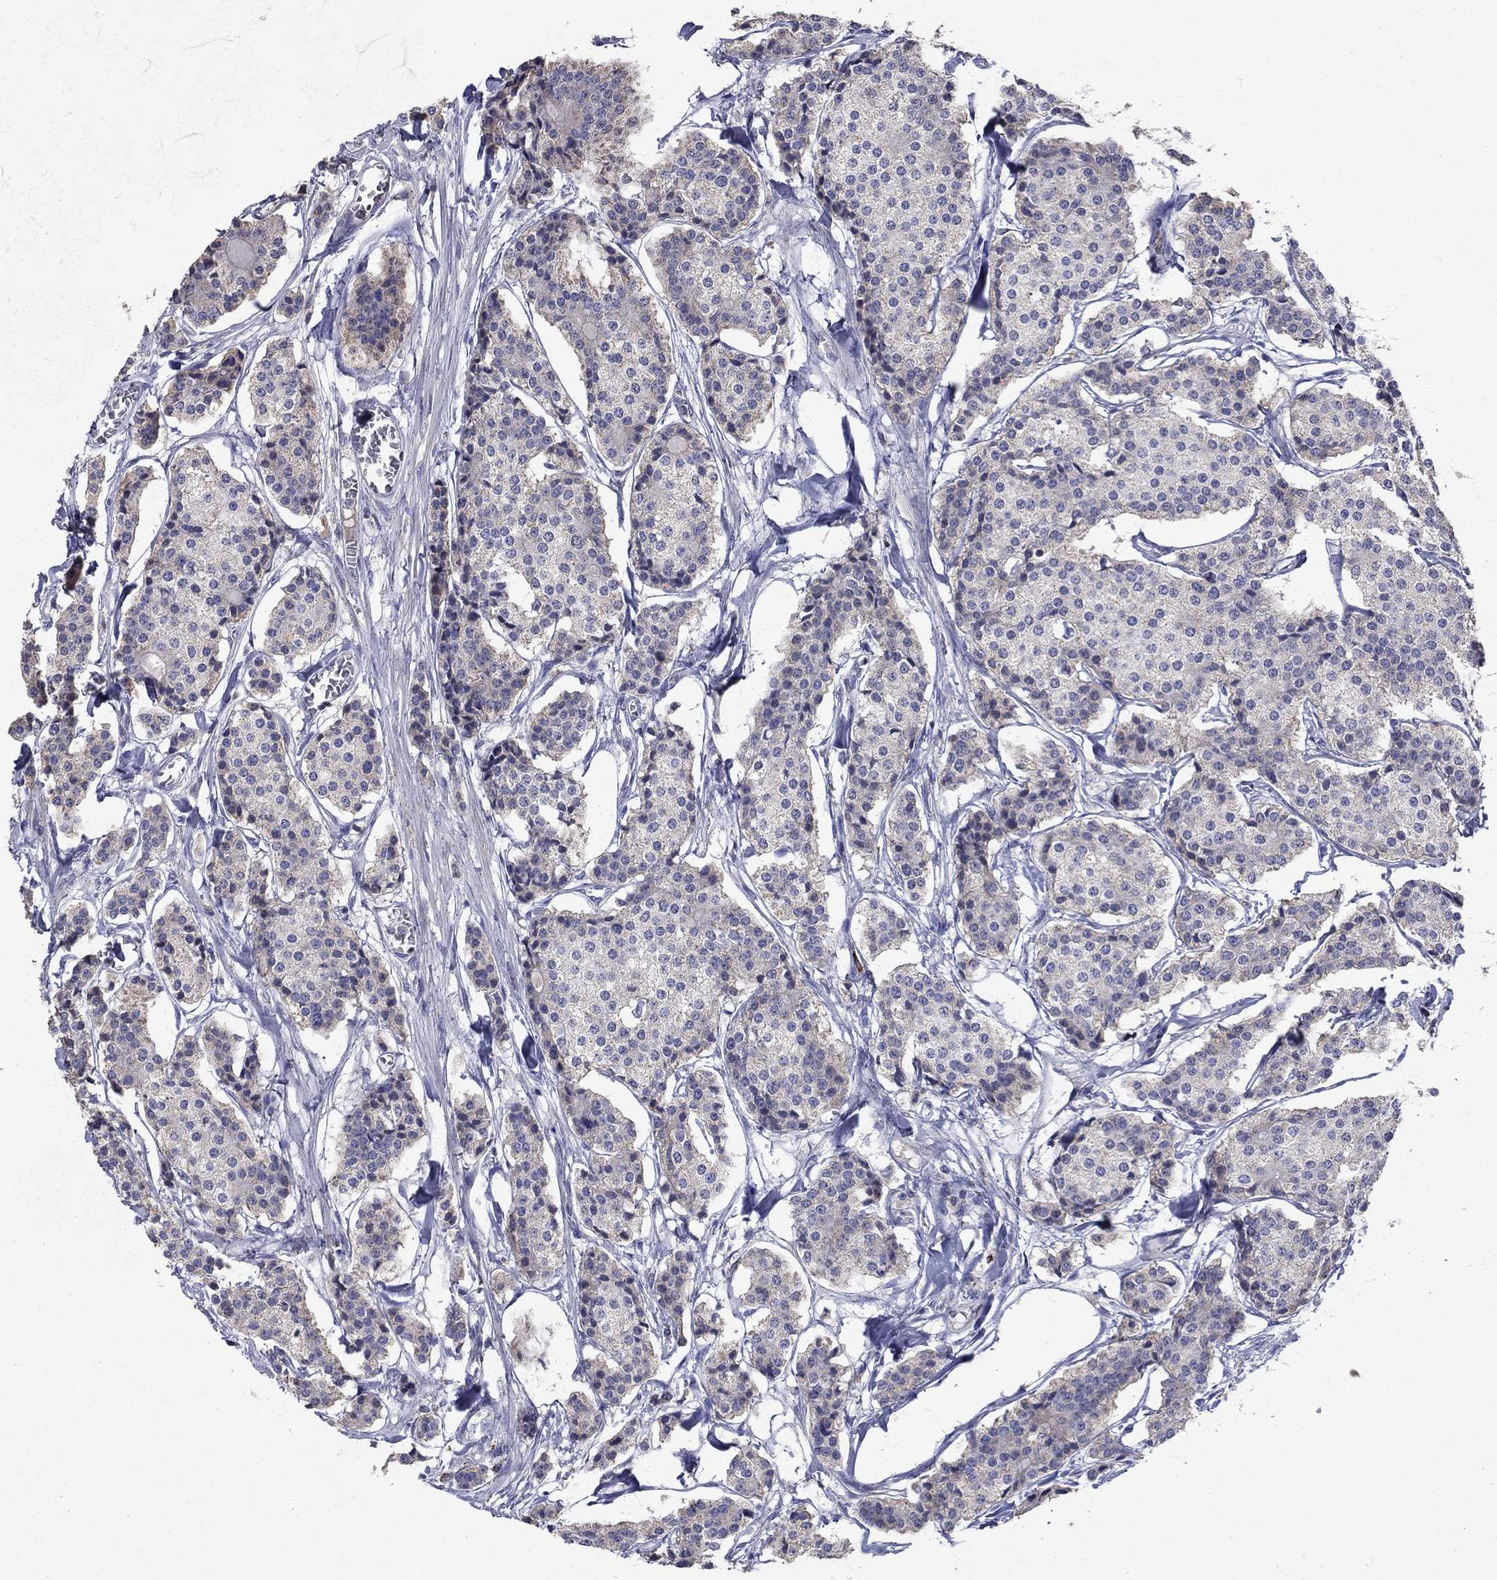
{"staining": {"intensity": "negative", "quantity": "none", "location": "none"}, "tissue": "carcinoid", "cell_type": "Tumor cells", "image_type": "cancer", "snomed": [{"axis": "morphology", "description": "Carcinoid, malignant, NOS"}, {"axis": "topography", "description": "Small intestine"}], "caption": "An immunohistochemistry (IHC) histopathology image of malignant carcinoid is shown. There is no staining in tumor cells of malignant carcinoid.", "gene": "SLC4A10", "patient": {"sex": "female", "age": 65}}